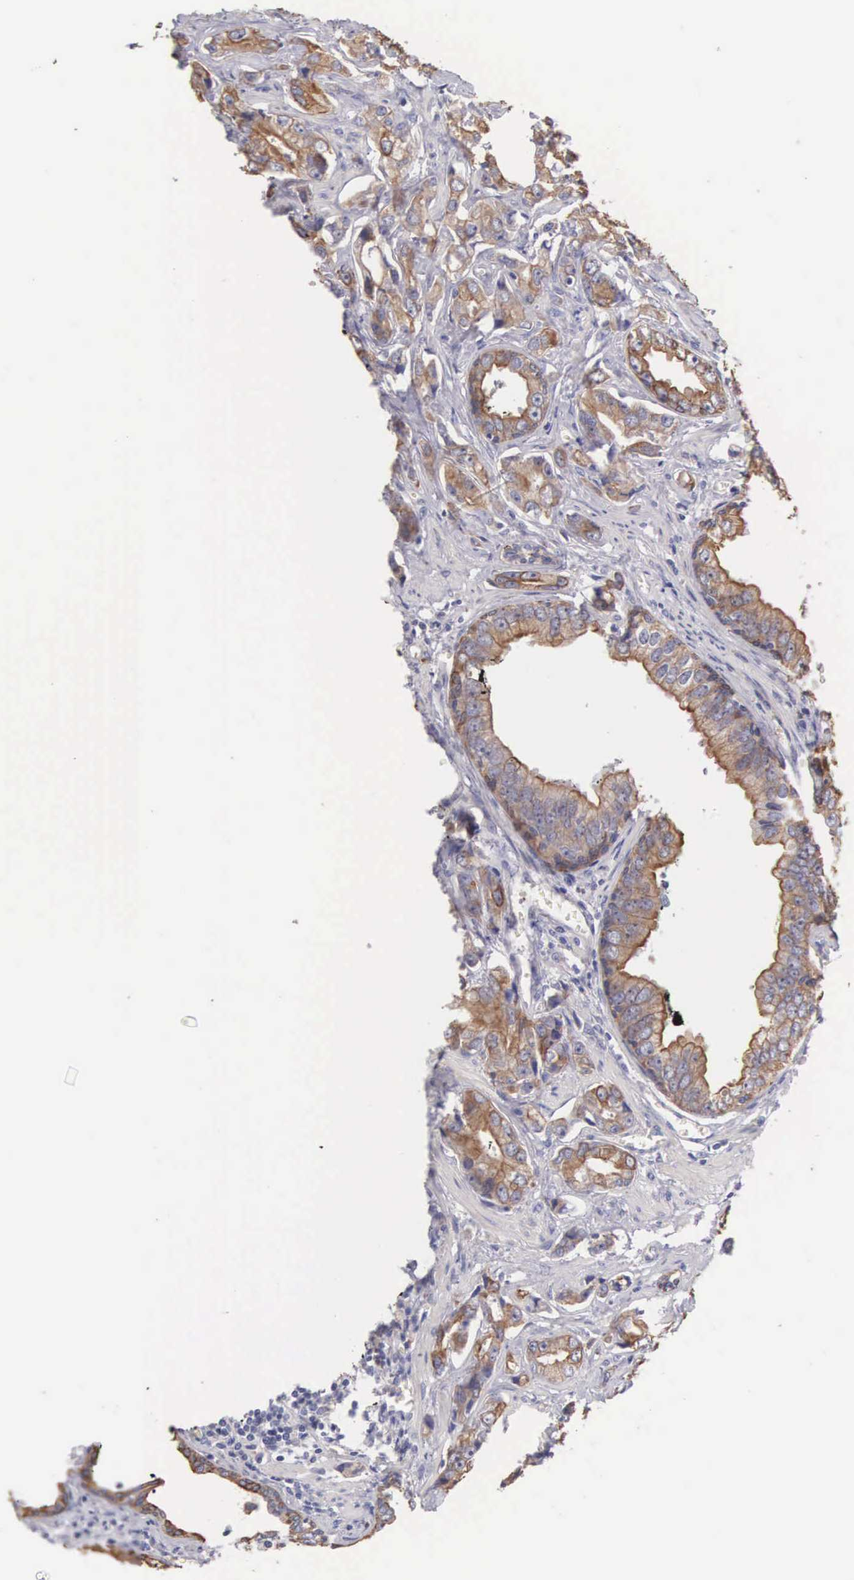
{"staining": {"intensity": "weak", "quantity": "25%-75%", "location": "cytoplasmic/membranous"}, "tissue": "prostate cancer", "cell_type": "Tumor cells", "image_type": "cancer", "snomed": [{"axis": "morphology", "description": "Adenocarcinoma, Low grade"}, {"axis": "topography", "description": "Prostate"}], "caption": "Tumor cells show low levels of weak cytoplasmic/membranous positivity in approximately 25%-75% of cells in human prostate cancer (adenocarcinoma (low-grade)).", "gene": "PIR", "patient": {"sex": "male", "age": 65}}